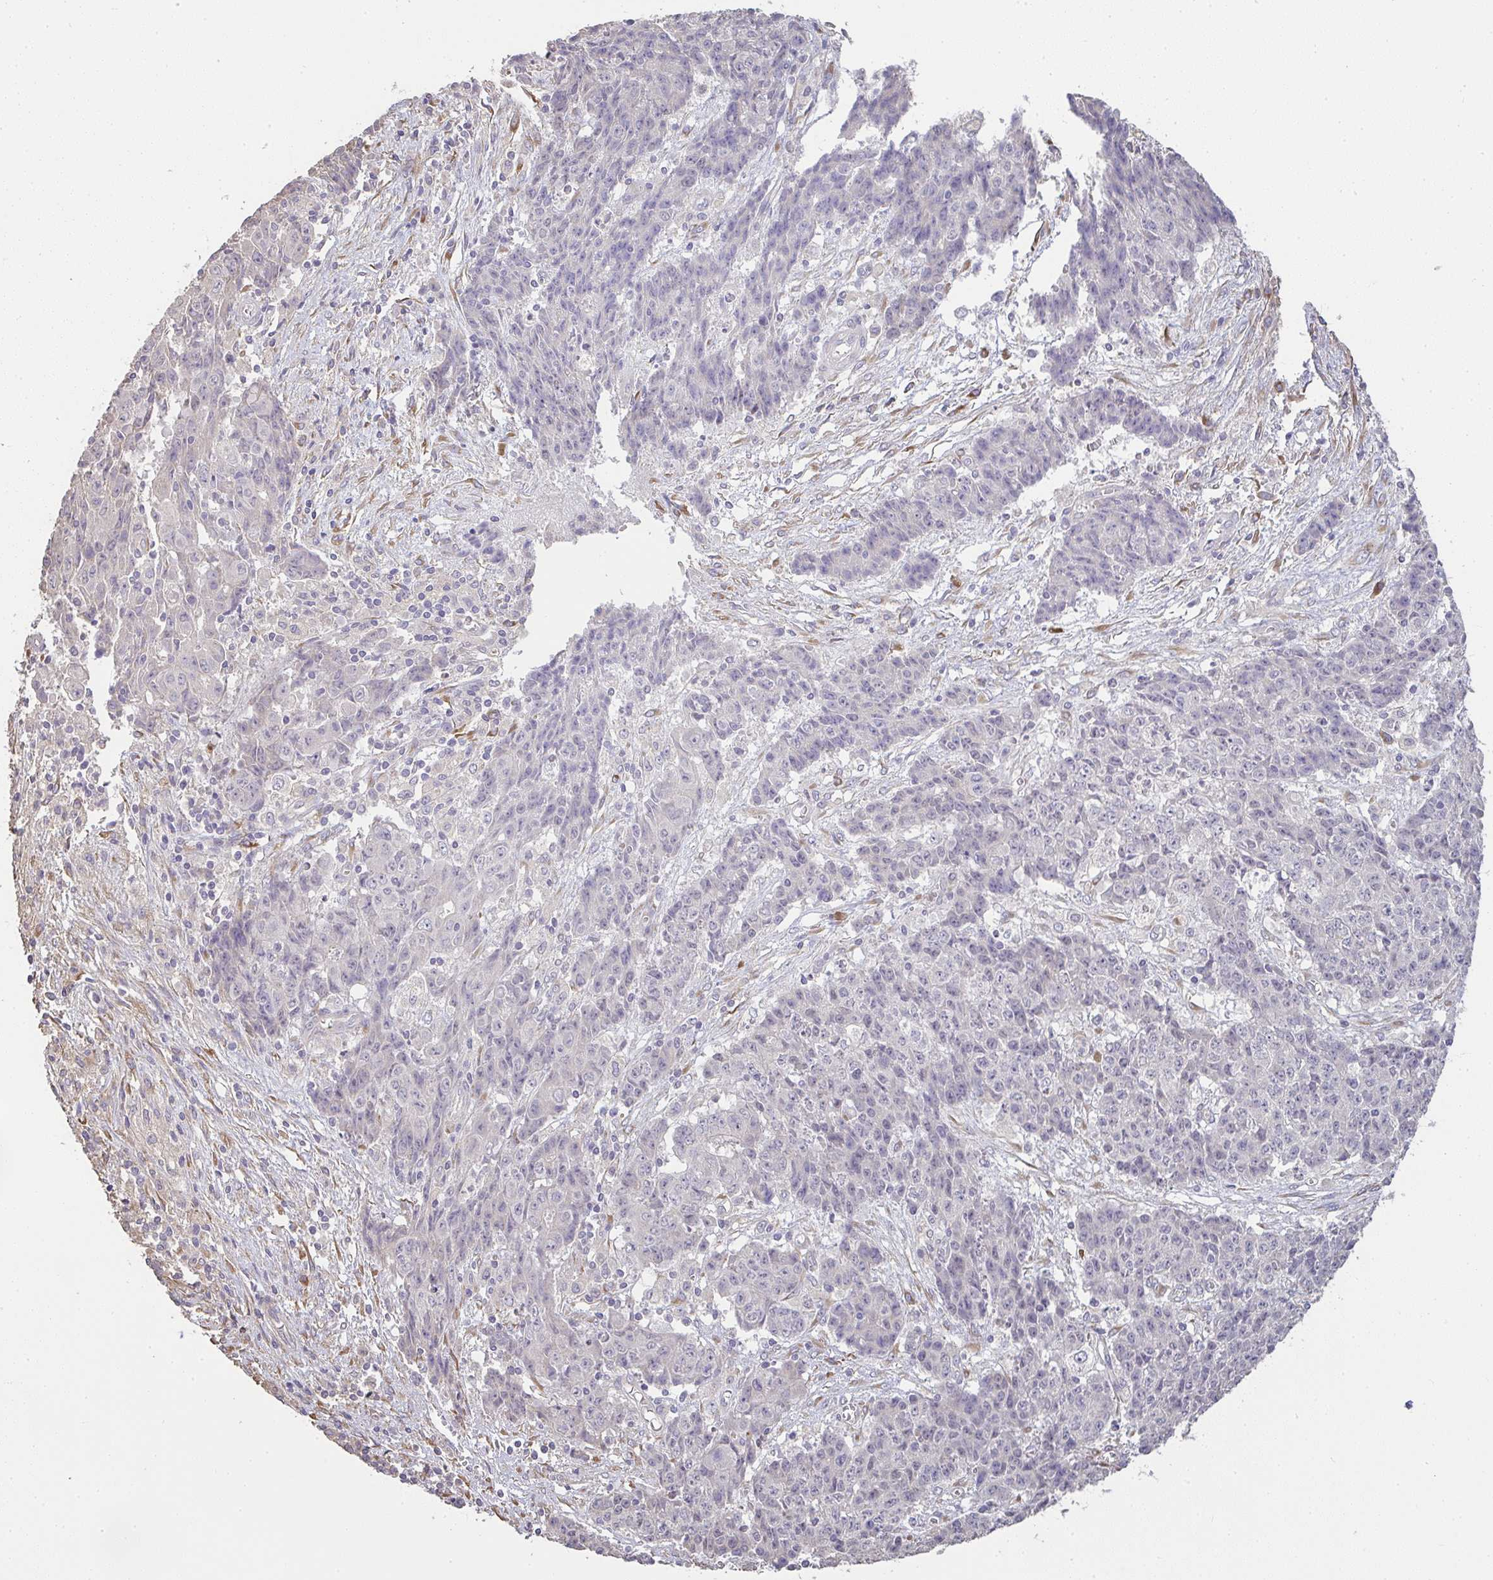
{"staining": {"intensity": "negative", "quantity": "none", "location": "none"}, "tissue": "ovarian cancer", "cell_type": "Tumor cells", "image_type": "cancer", "snomed": [{"axis": "morphology", "description": "Carcinoma, endometroid"}, {"axis": "topography", "description": "Ovary"}], "caption": "Endometroid carcinoma (ovarian) was stained to show a protein in brown. There is no significant expression in tumor cells.", "gene": "BRINP3", "patient": {"sex": "female", "age": 42}}